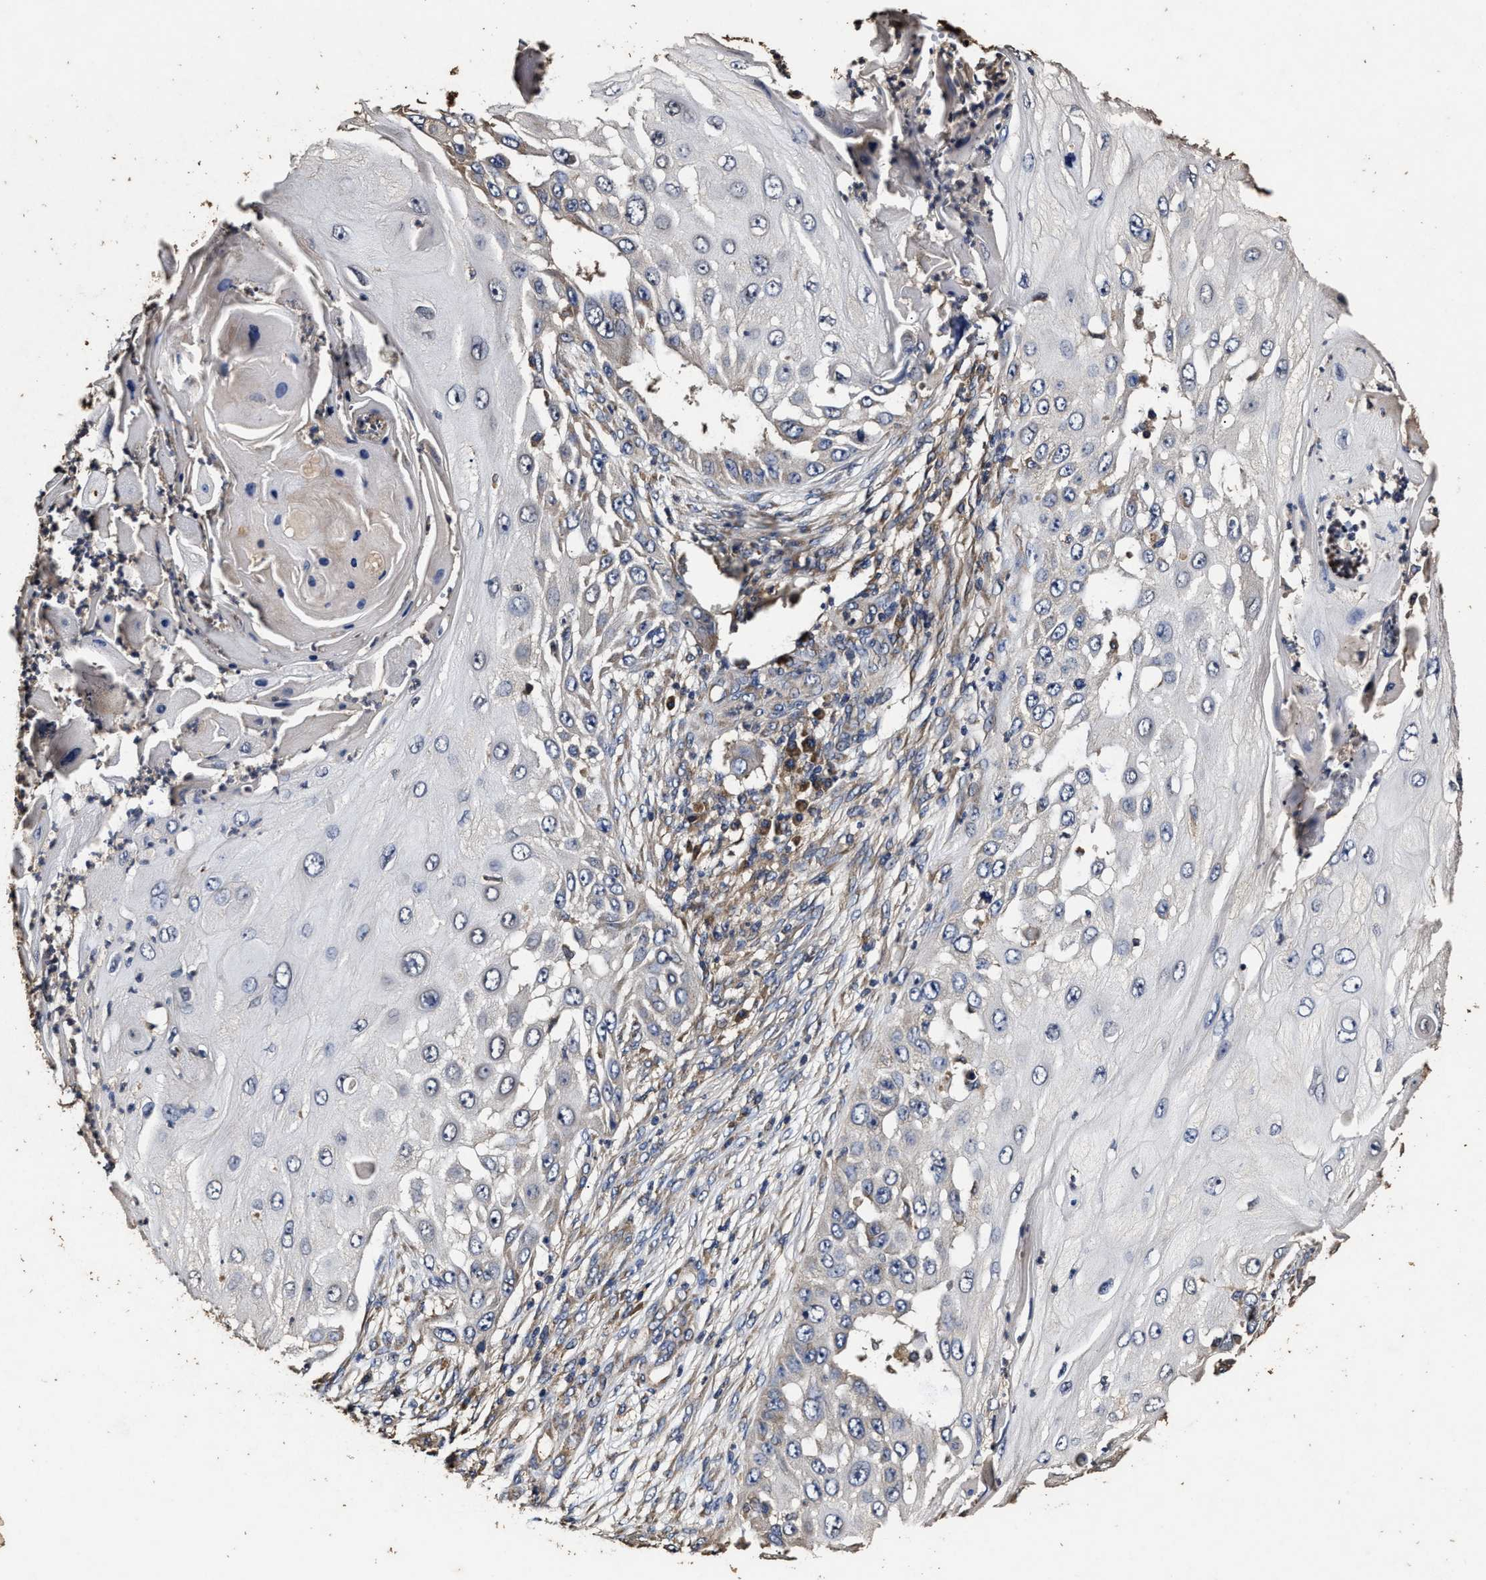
{"staining": {"intensity": "weak", "quantity": "<25%", "location": "cytoplasmic/membranous"}, "tissue": "skin cancer", "cell_type": "Tumor cells", "image_type": "cancer", "snomed": [{"axis": "morphology", "description": "Squamous cell carcinoma, NOS"}, {"axis": "topography", "description": "Skin"}], "caption": "The immunohistochemistry micrograph has no significant positivity in tumor cells of skin cancer (squamous cell carcinoma) tissue. (Brightfield microscopy of DAB (3,3'-diaminobenzidine) immunohistochemistry at high magnification).", "gene": "PPM1K", "patient": {"sex": "female", "age": 44}}